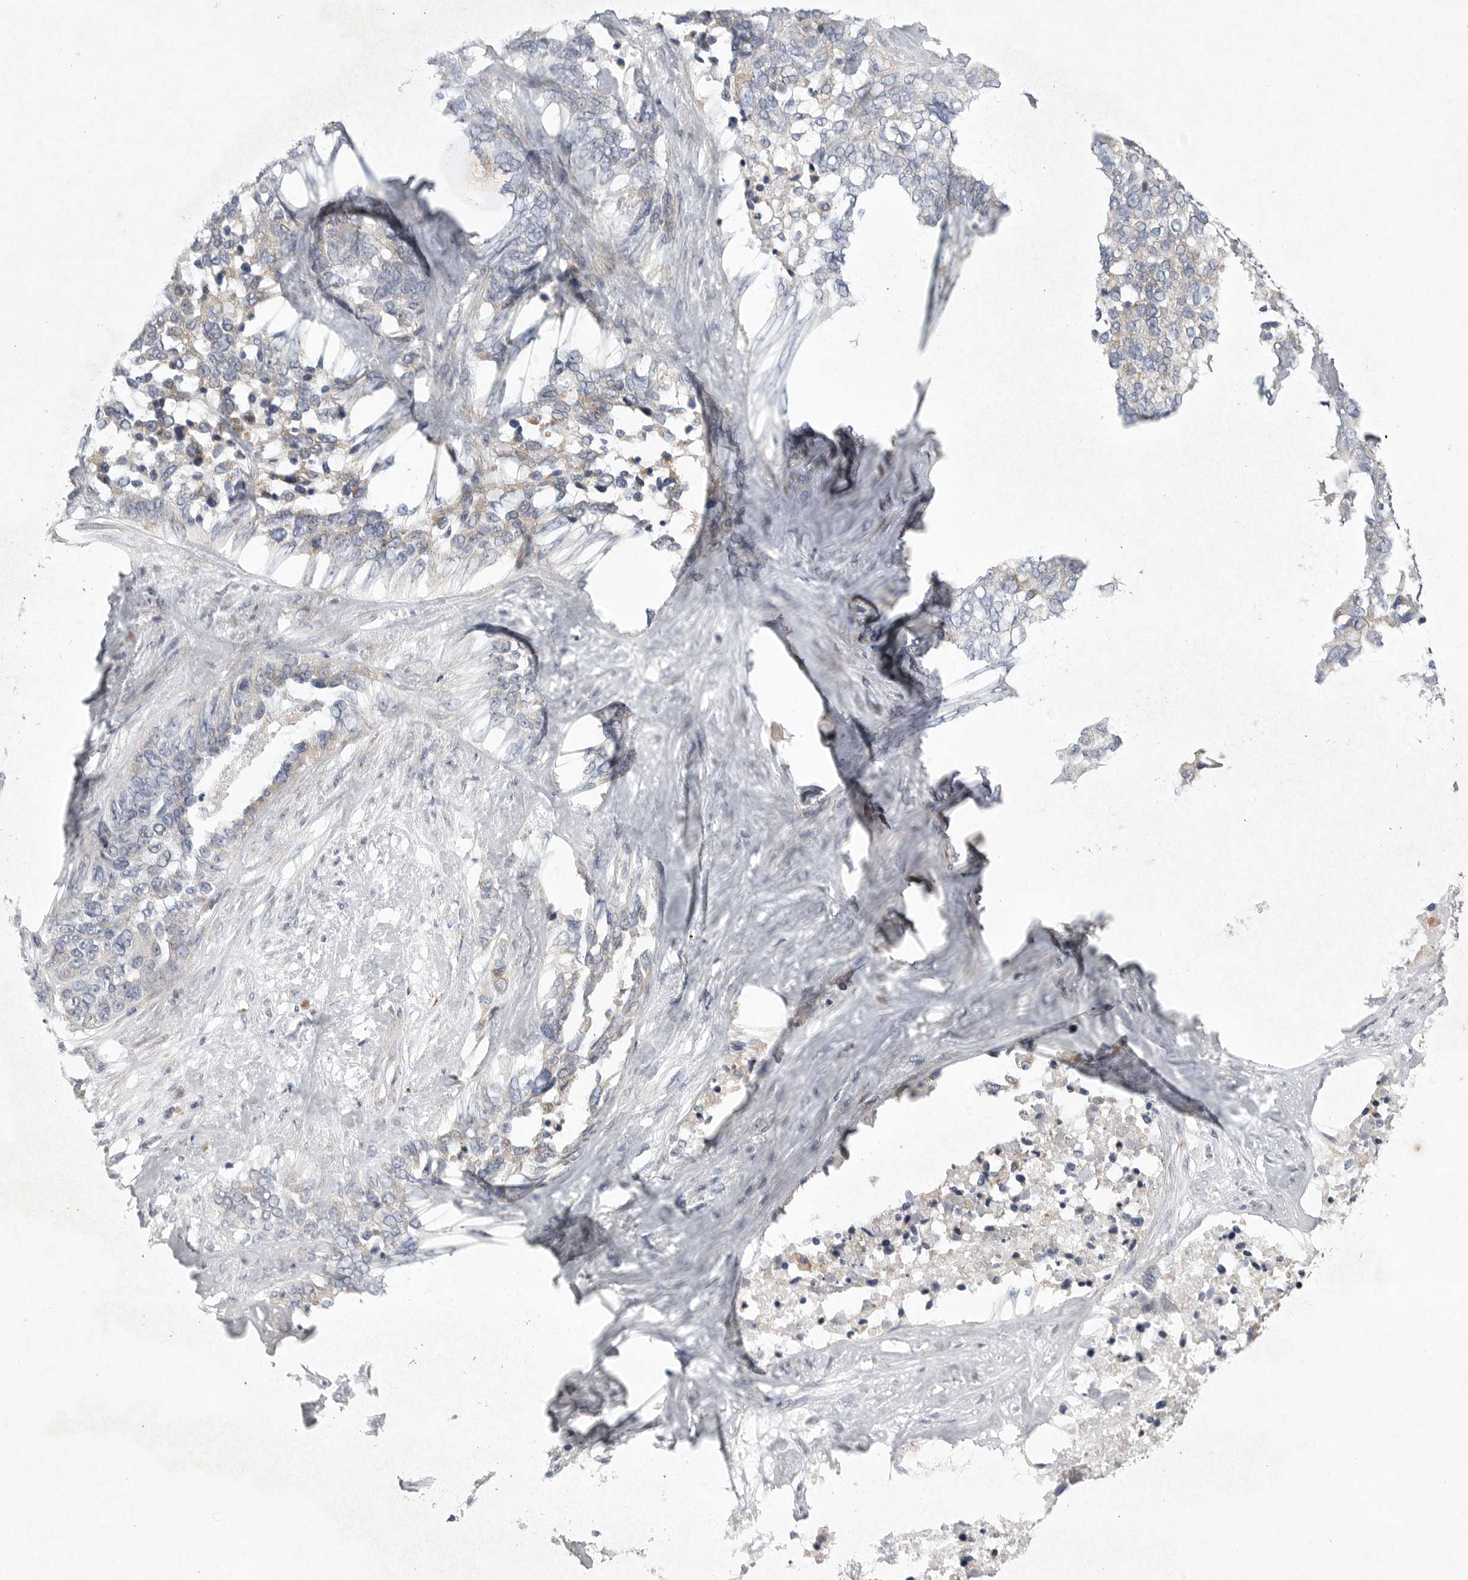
{"staining": {"intensity": "negative", "quantity": "none", "location": "none"}, "tissue": "ovarian cancer", "cell_type": "Tumor cells", "image_type": "cancer", "snomed": [{"axis": "morphology", "description": "Cystadenocarcinoma, serous, NOS"}, {"axis": "topography", "description": "Ovary"}], "caption": "This is an immunohistochemistry (IHC) histopathology image of ovarian serous cystadenocarcinoma. There is no staining in tumor cells.", "gene": "EDEM3", "patient": {"sex": "female", "age": 44}}